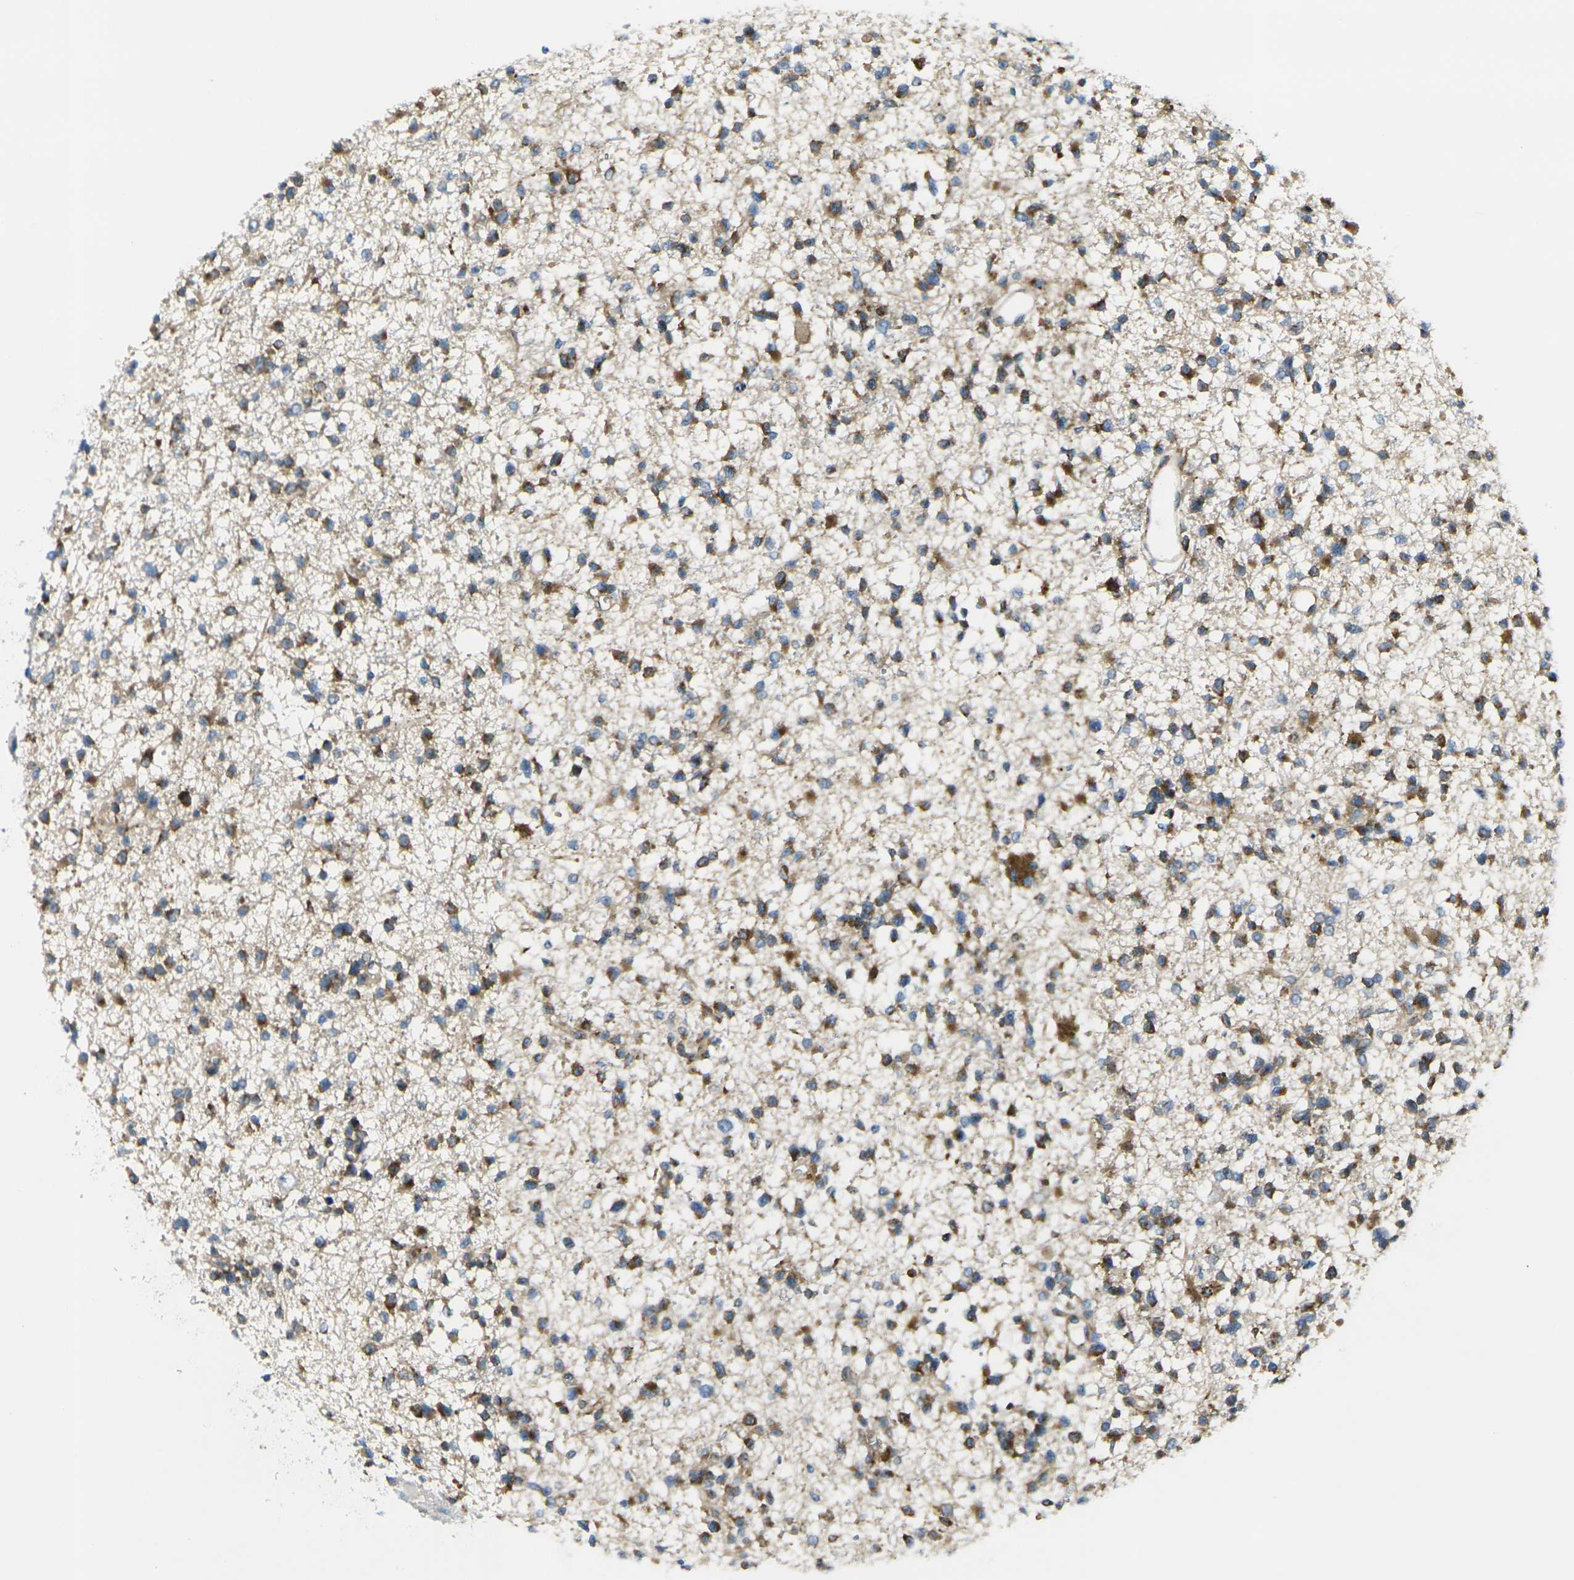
{"staining": {"intensity": "moderate", "quantity": ">75%", "location": "cytoplasmic/membranous"}, "tissue": "glioma", "cell_type": "Tumor cells", "image_type": "cancer", "snomed": [{"axis": "morphology", "description": "Glioma, malignant, Low grade"}, {"axis": "topography", "description": "Brain"}], "caption": "High-power microscopy captured an immunohistochemistry (IHC) photomicrograph of low-grade glioma (malignant), revealing moderate cytoplasmic/membranous positivity in approximately >75% of tumor cells.", "gene": "CELSR2", "patient": {"sex": "female", "age": 22}}